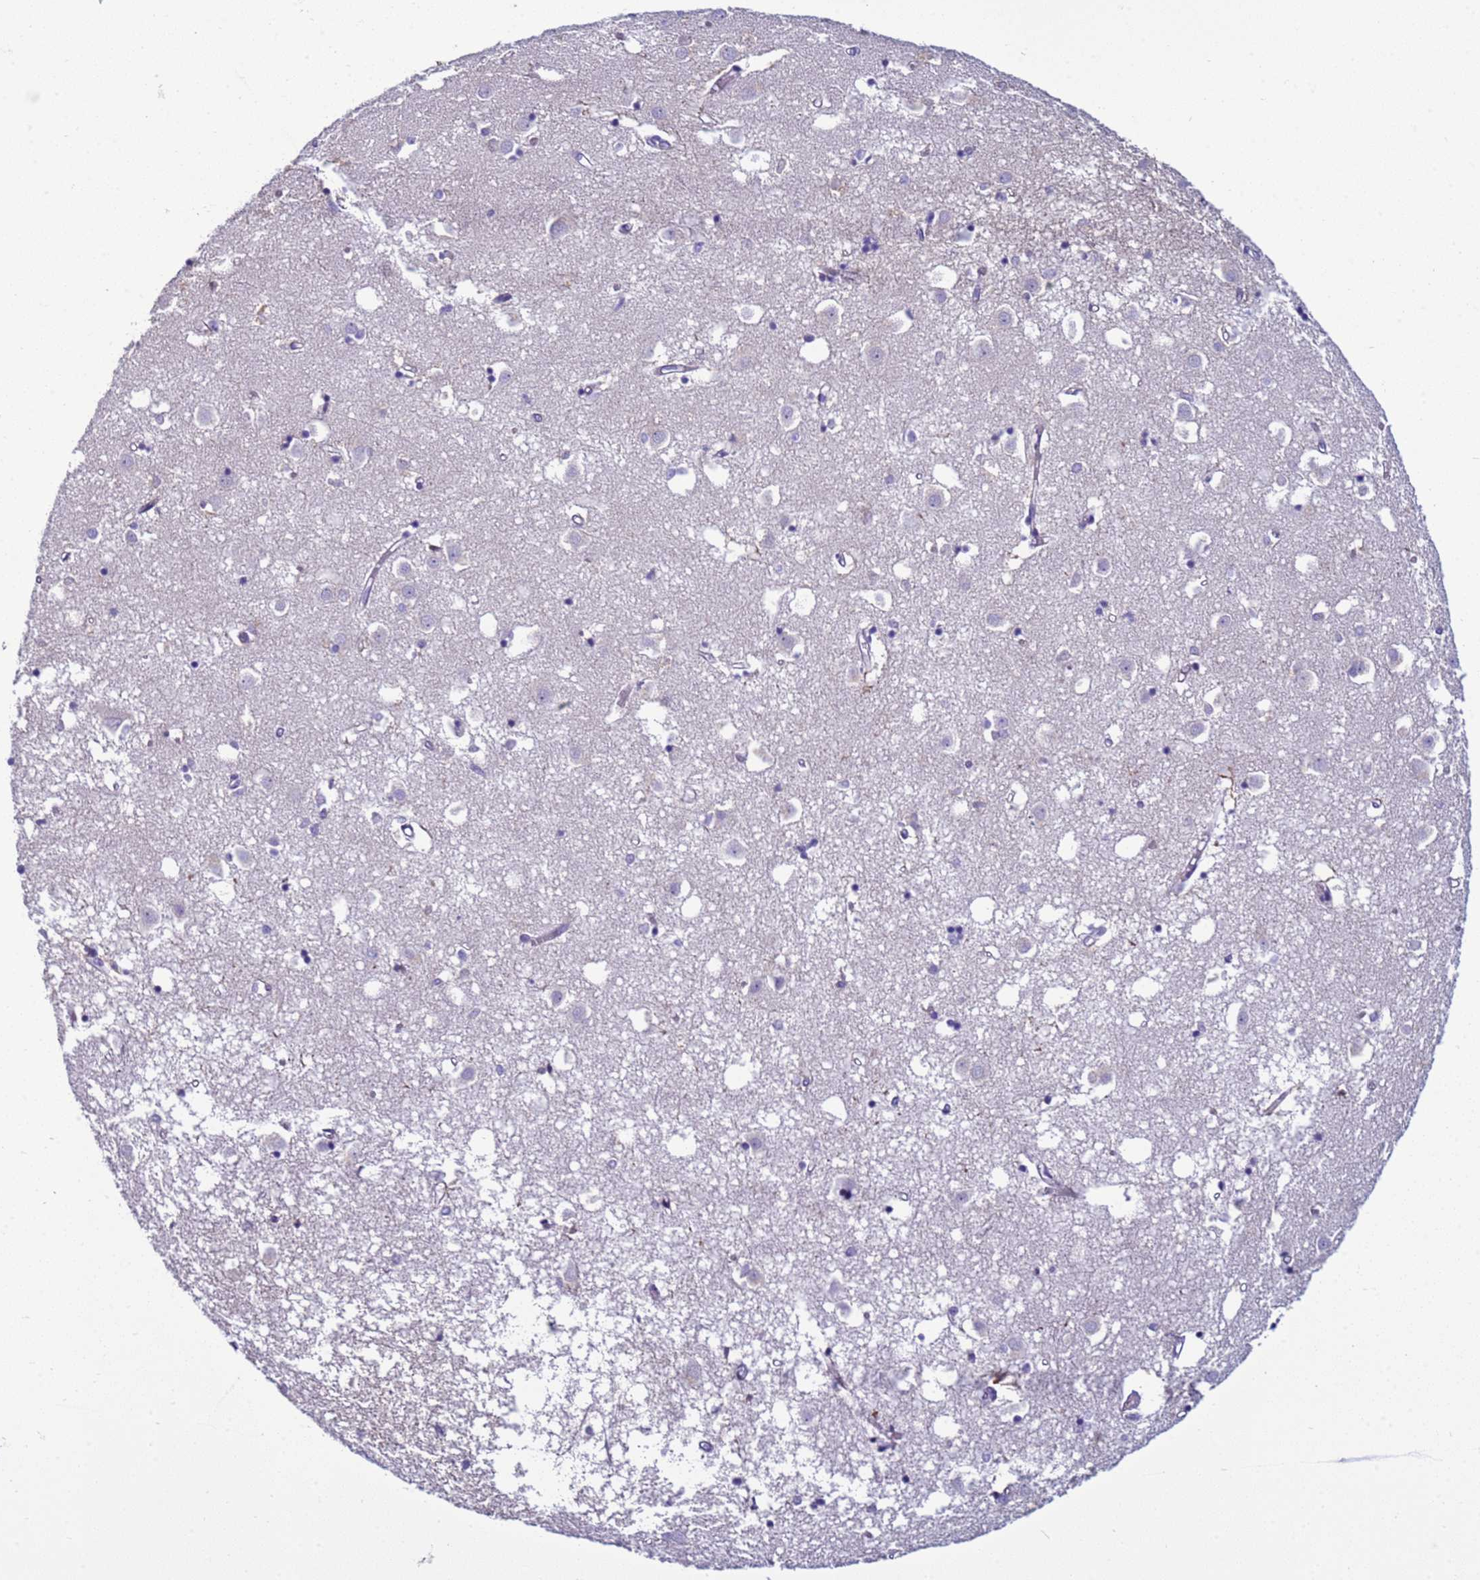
{"staining": {"intensity": "negative", "quantity": "none", "location": "none"}, "tissue": "caudate", "cell_type": "Glial cells", "image_type": "normal", "snomed": [{"axis": "morphology", "description": "Normal tissue, NOS"}, {"axis": "topography", "description": "Lateral ventricle wall"}], "caption": "Glial cells show no significant protein positivity in unremarkable caudate. The staining was performed using DAB (3,3'-diaminobenzidine) to visualize the protein expression in brown, while the nuclei were stained in blue with hematoxylin (Magnification: 20x).", "gene": "TRIM51G", "patient": {"sex": "male", "age": 70}}